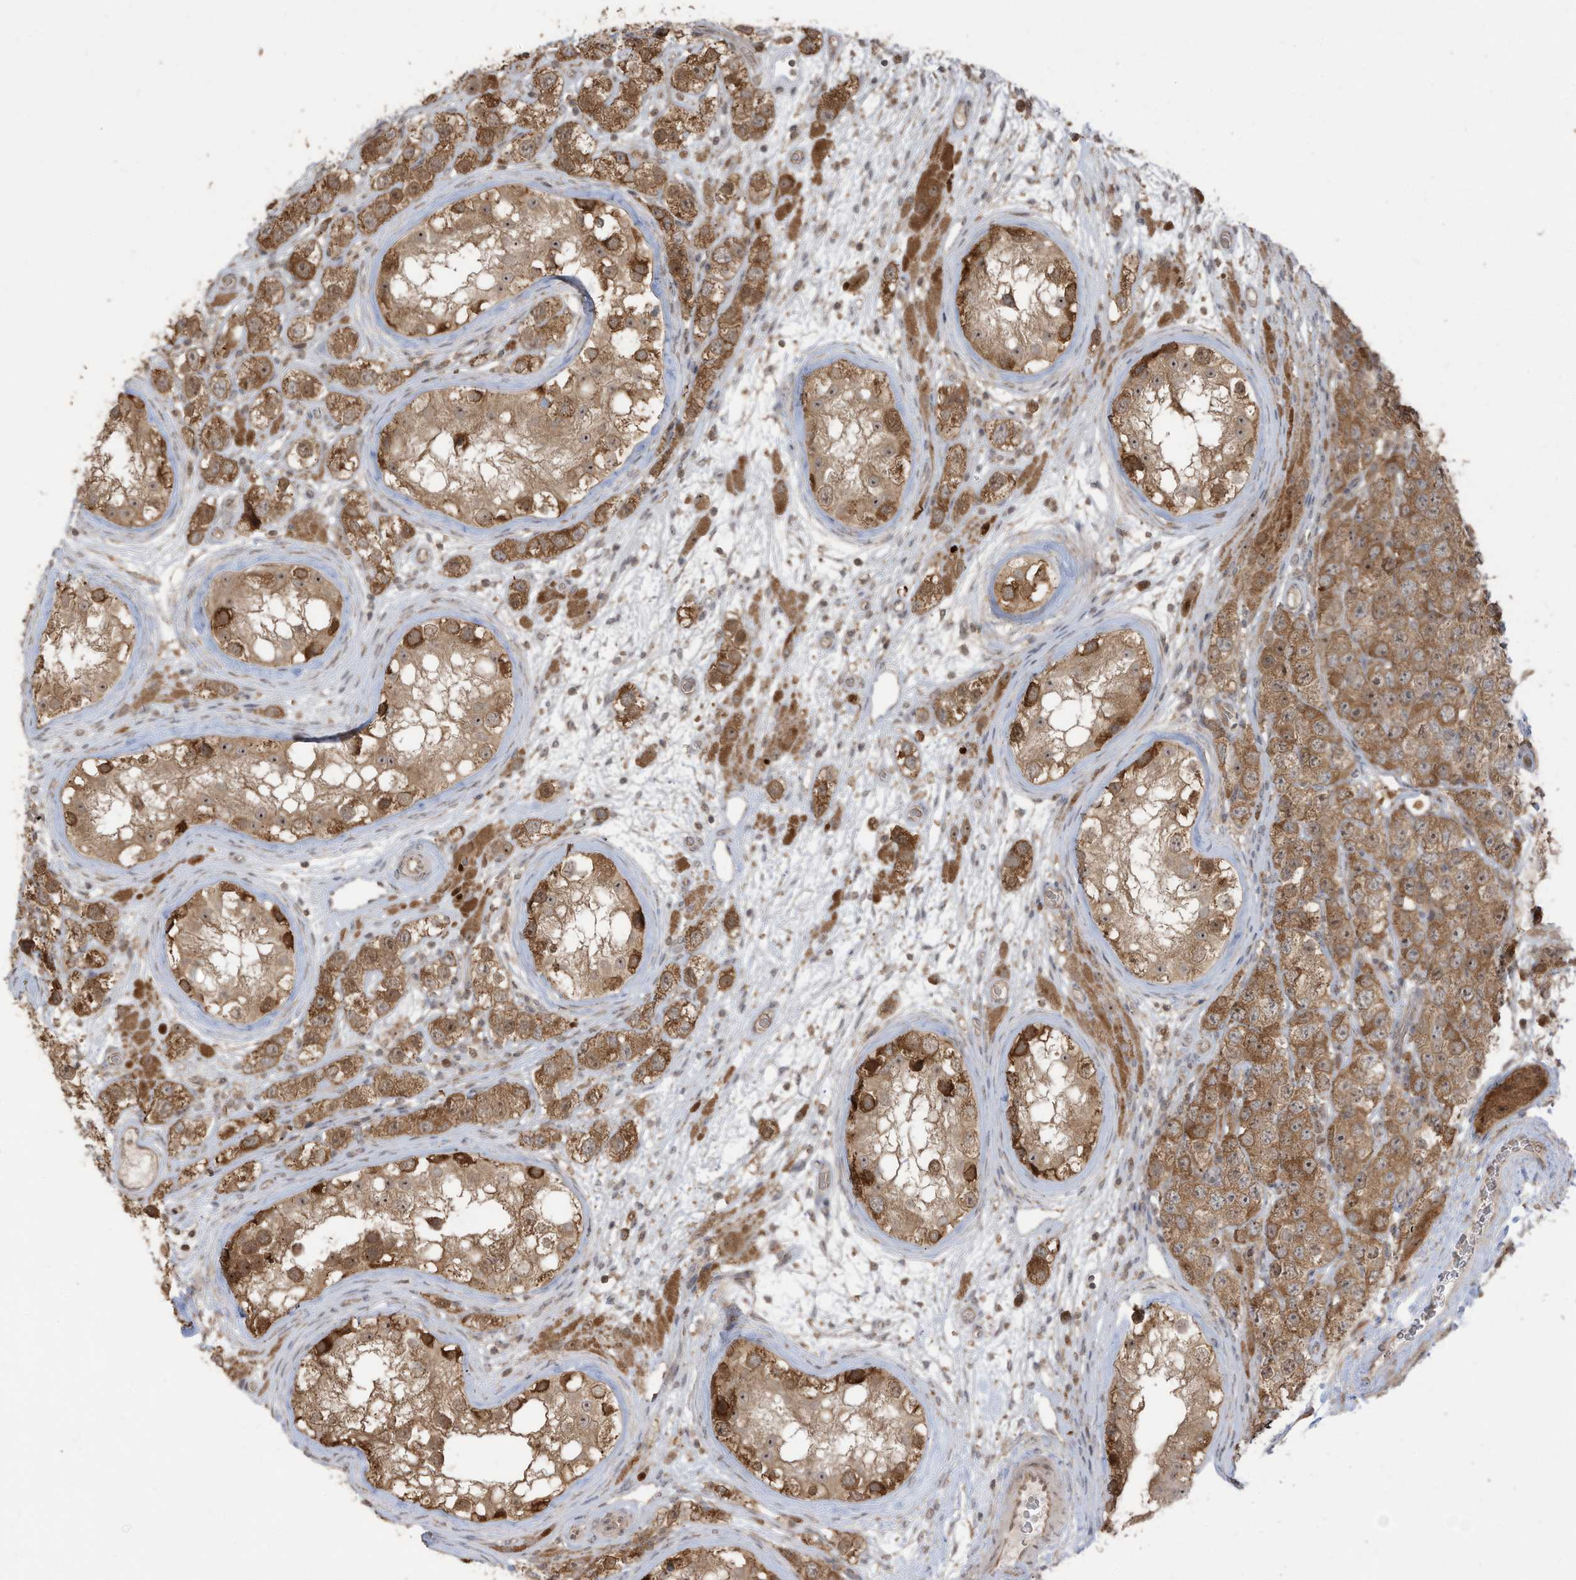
{"staining": {"intensity": "moderate", "quantity": ">75%", "location": "cytoplasmic/membranous,nuclear"}, "tissue": "testis cancer", "cell_type": "Tumor cells", "image_type": "cancer", "snomed": [{"axis": "morphology", "description": "Seminoma, NOS"}, {"axis": "topography", "description": "Testis"}], "caption": "An IHC photomicrograph of neoplastic tissue is shown. Protein staining in brown shows moderate cytoplasmic/membranous and nuclear positivity in testis cancer within tumor cells.", "gene": "CARF", "patient": {"sex": "male", "age": 28}}